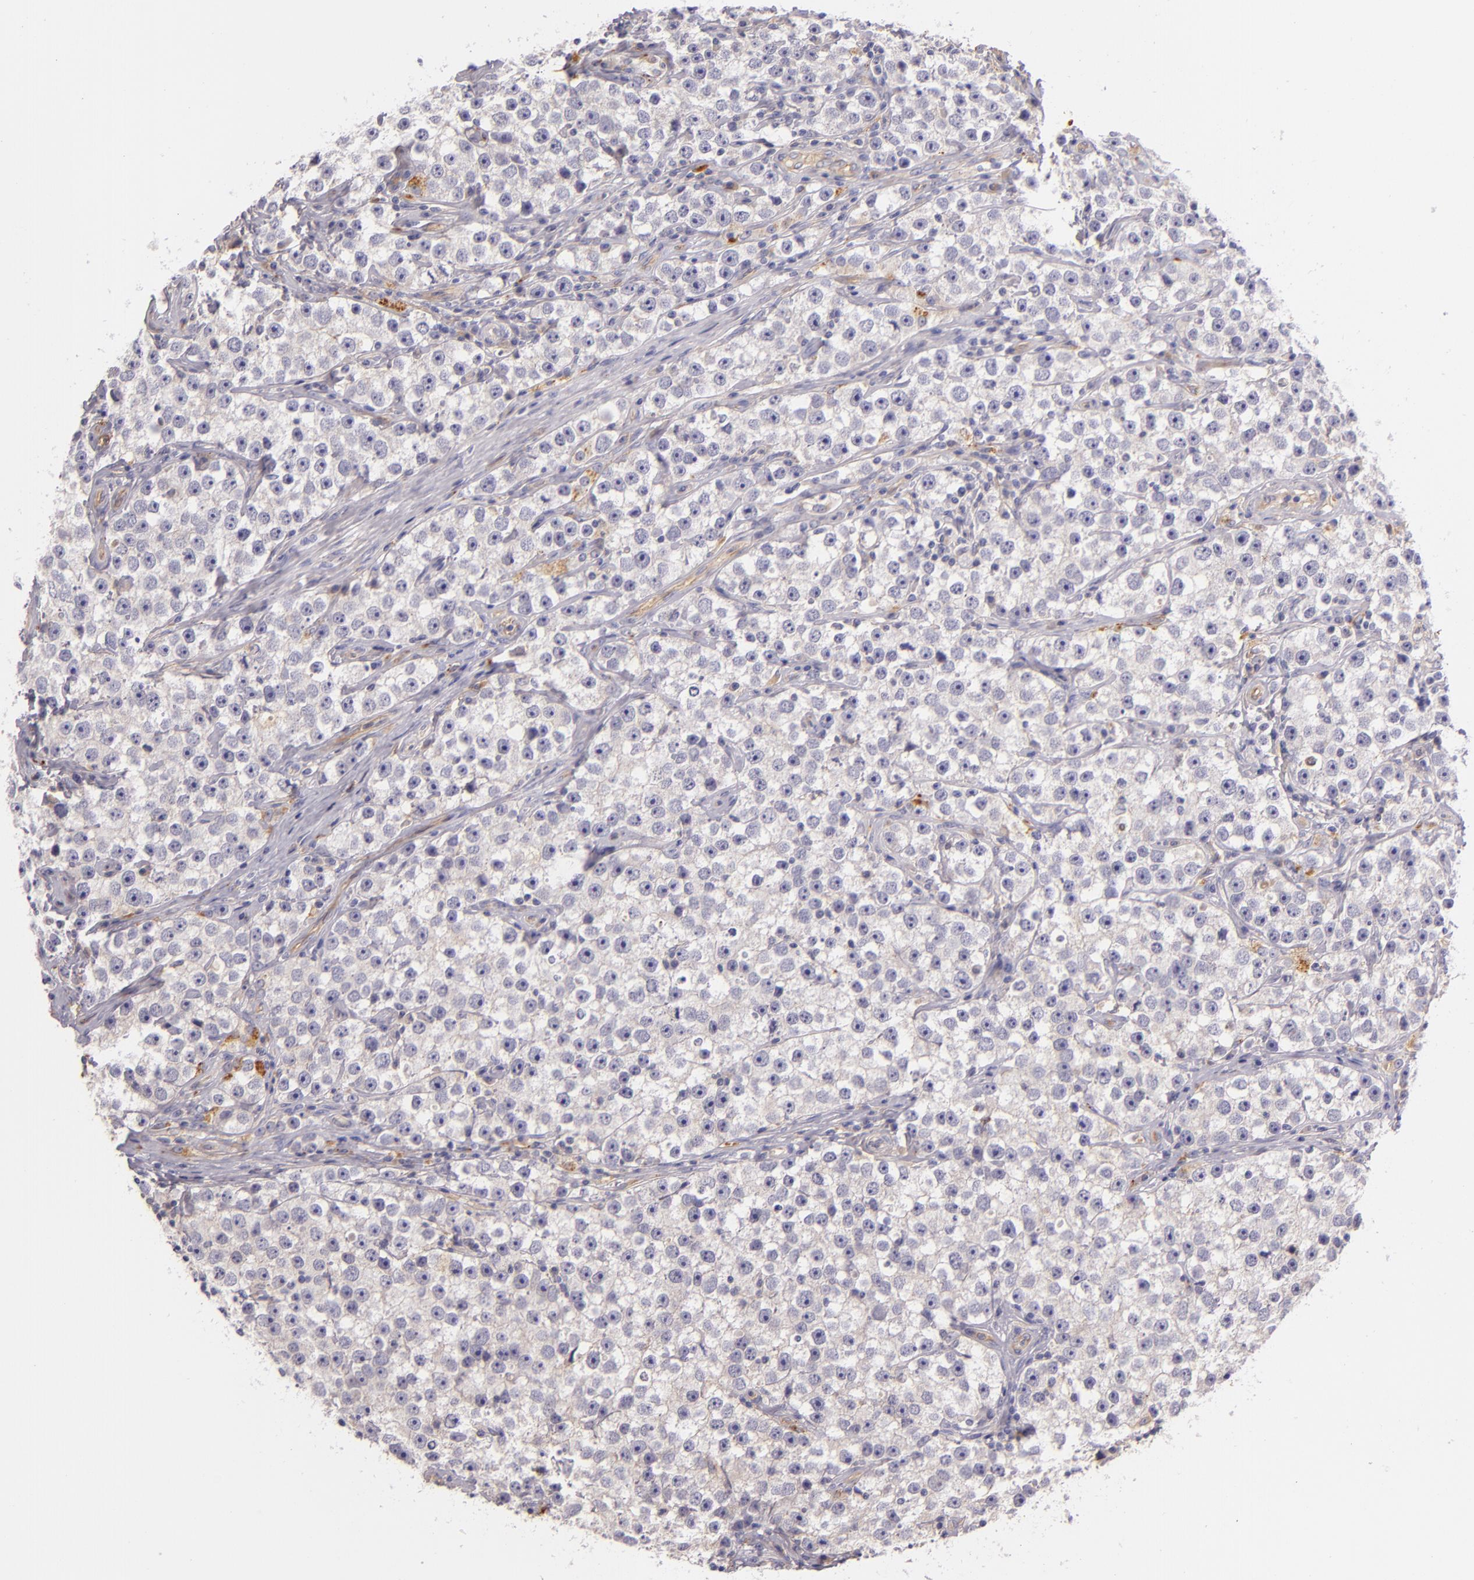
{"staining": {"intensity": "negative", "quantity": "none", "location": "none"}, "tissue": "testis cancer", "cell_type": "Tumor cells", "image_type": "cancer", "snomed": [{"axis": "morphology", "description": "Seminoma, NOS"}, {"axis": "topography", "description": "Testis"}], "caption": "Tumor cells are negative for brown protein staining in testis cancer. (DAB IHC visualized using brightfield microscopy, high magnification).", "gene": "CTSF", "patient": {"sex": "male", "age": 32}}